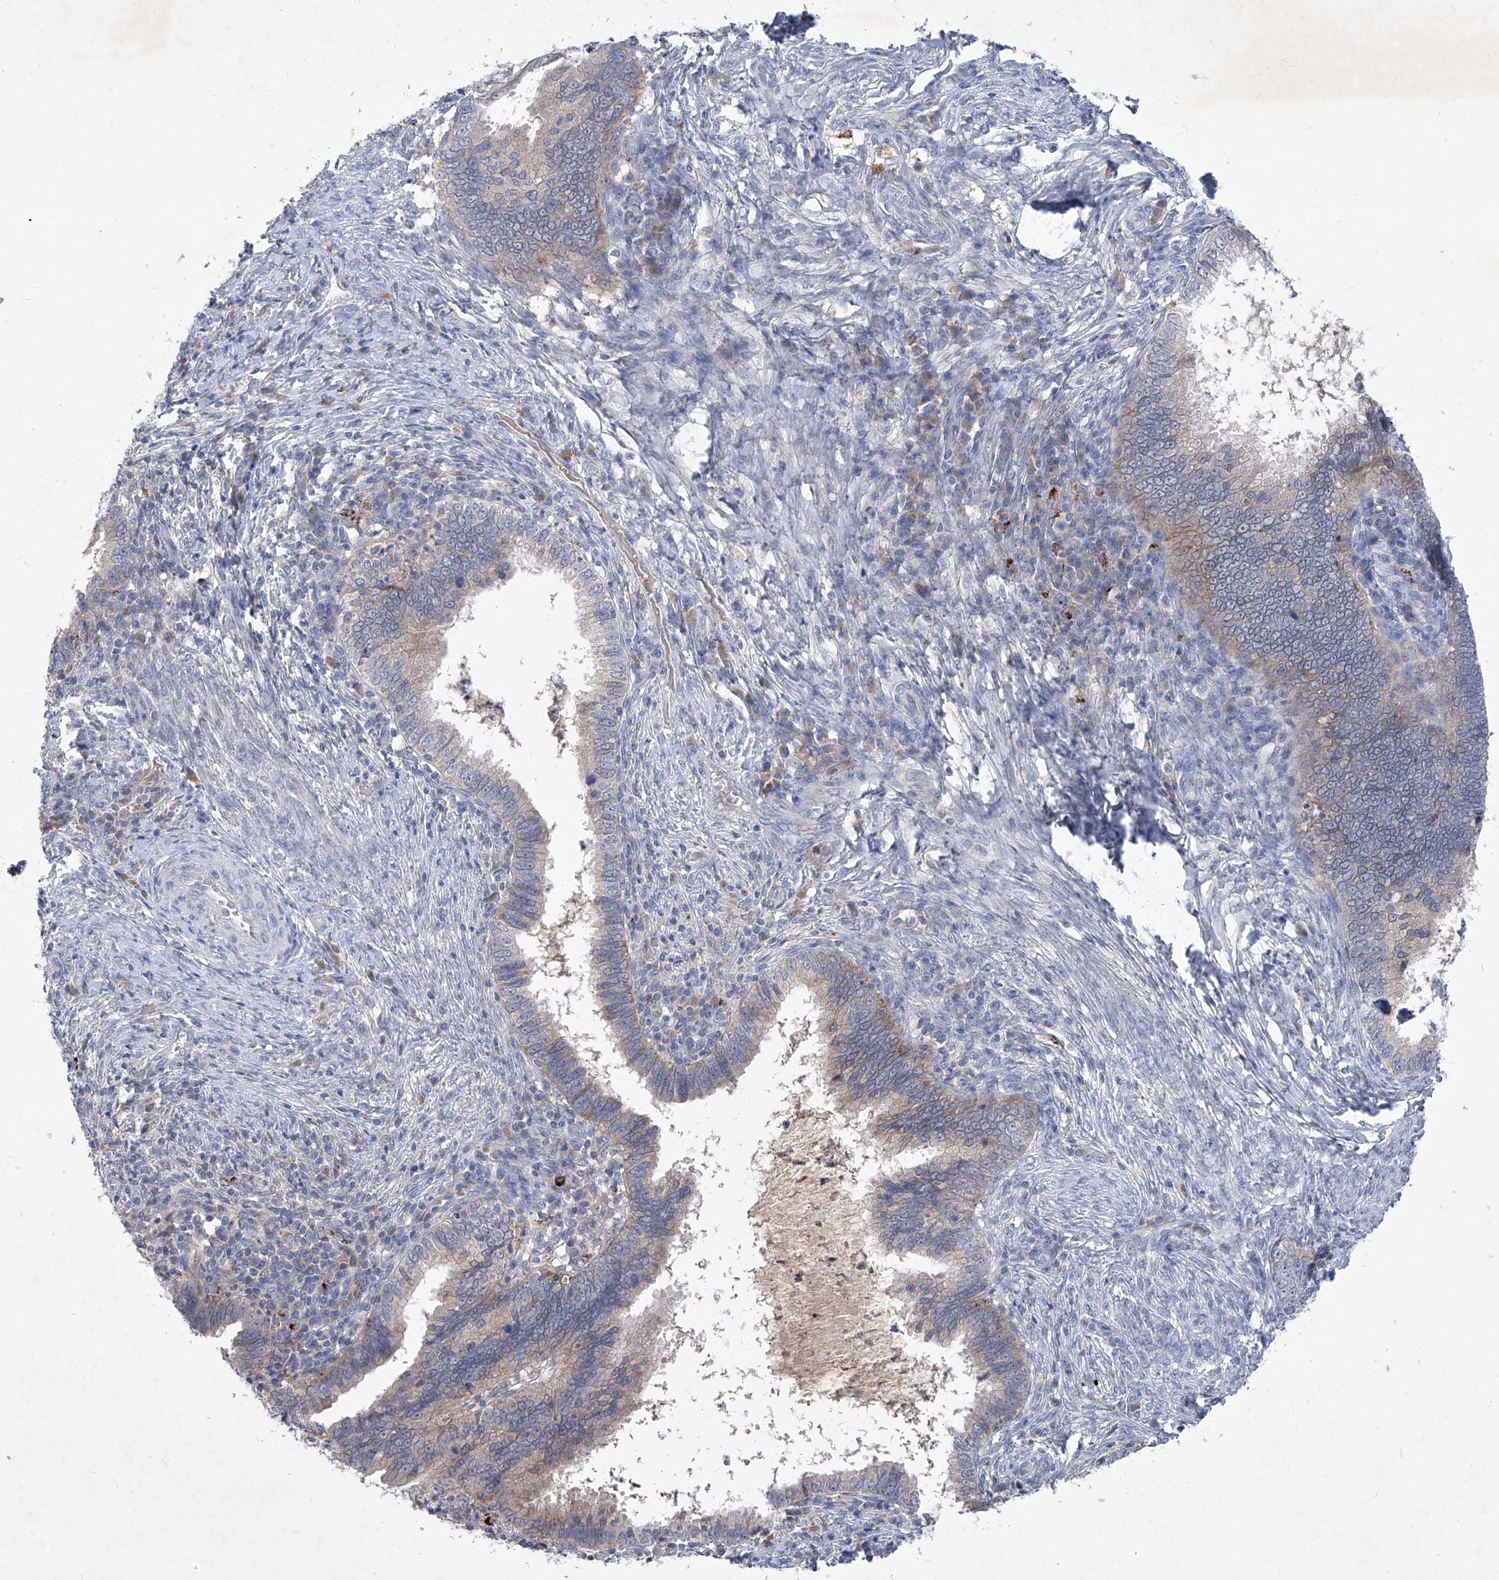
{"staining": {"intensity": "weak", "quantity": "25%-75%", "location": "cytoplasmic/membranous"}, "tissue": "cervical cancer", "cell_type": "Tumor cells", "image_type": "cancer", "snomed": [{"axis": "morphology", "description": "Adenocarcinoma, NOS"}, {"axis": "topography", "description": "Cervix"}], "caption": "Immunohistochemical staining of human cervical adenocarcinoma reveals low levels of weak cytoplasmic/membranous protein staining in approximately 25%-75% of tumor cells. The staining was performed using DAB, with brown indicating positive protein expression. Nuclei are stained blue with hematoxylin.", "gene": "SBK2", "patient": {"sex": "female", "age": 36}}